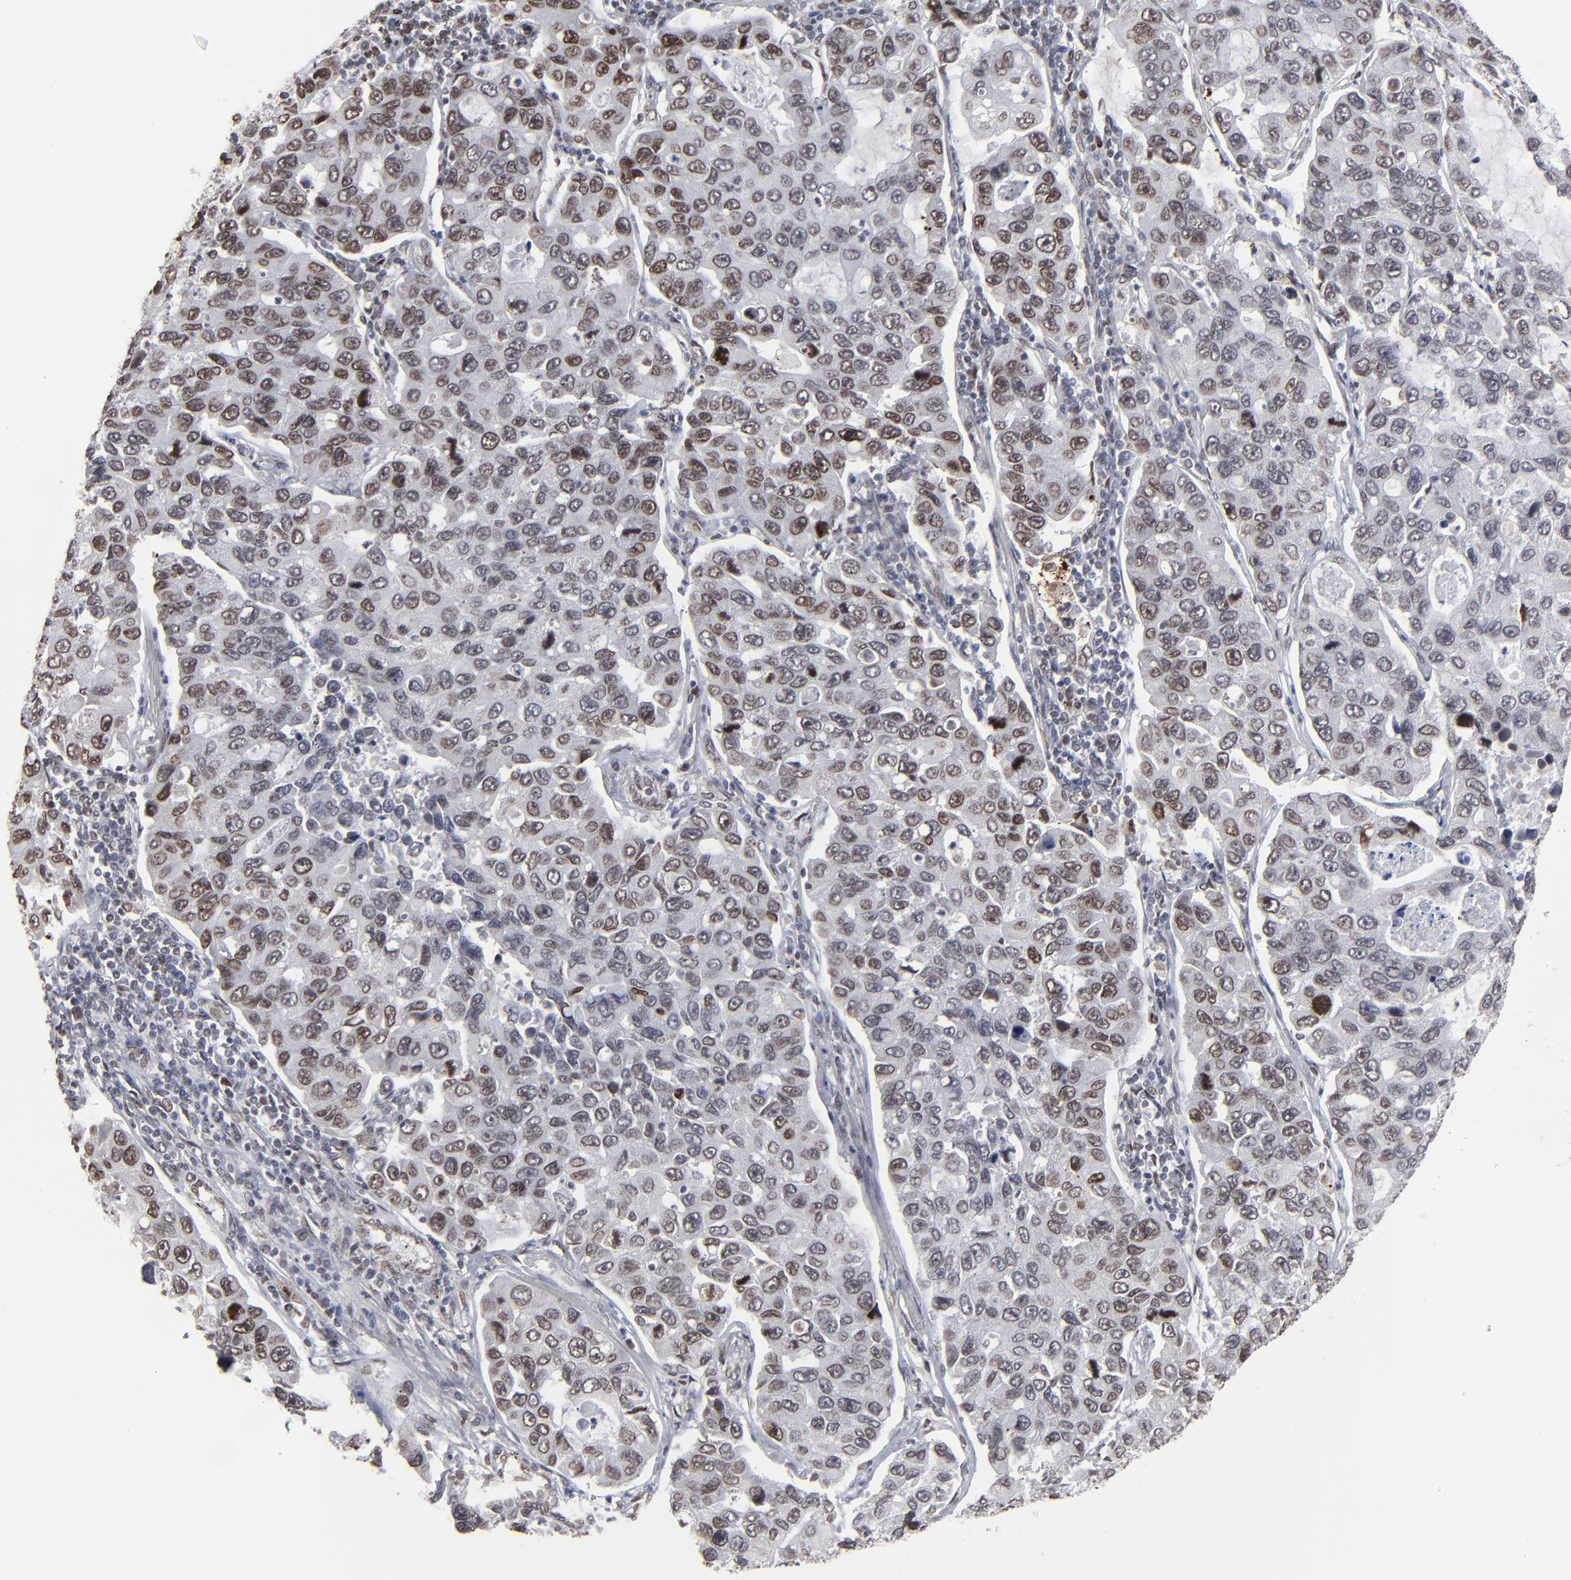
{"staining": {"intensity": "strong", "quantity": ">75%", "location": "nuclear"}, "tissue": "lung cancer", "cell_type": "Tumor cells", "image_type": "cancer", "snomed": [{"axis": "morphology", "description": "Adenocarcinoma, NOS"}, {"axis": "topography", "description": "Lung"}], "caption": "Immunohistochemical staining of lung cancer demonstrates high levels of strong nuclear protein staining in approximately >75% of tumor cells. The staining was performed using DAB (3,3'-diaminobenzidine) to visualize the protein expression in brown, while the nuclei were stained in blue with hematoxylin (Magnification: 20x).", "gene": "BAZ1A", "patient": {"sex": "male", "age": 64}}